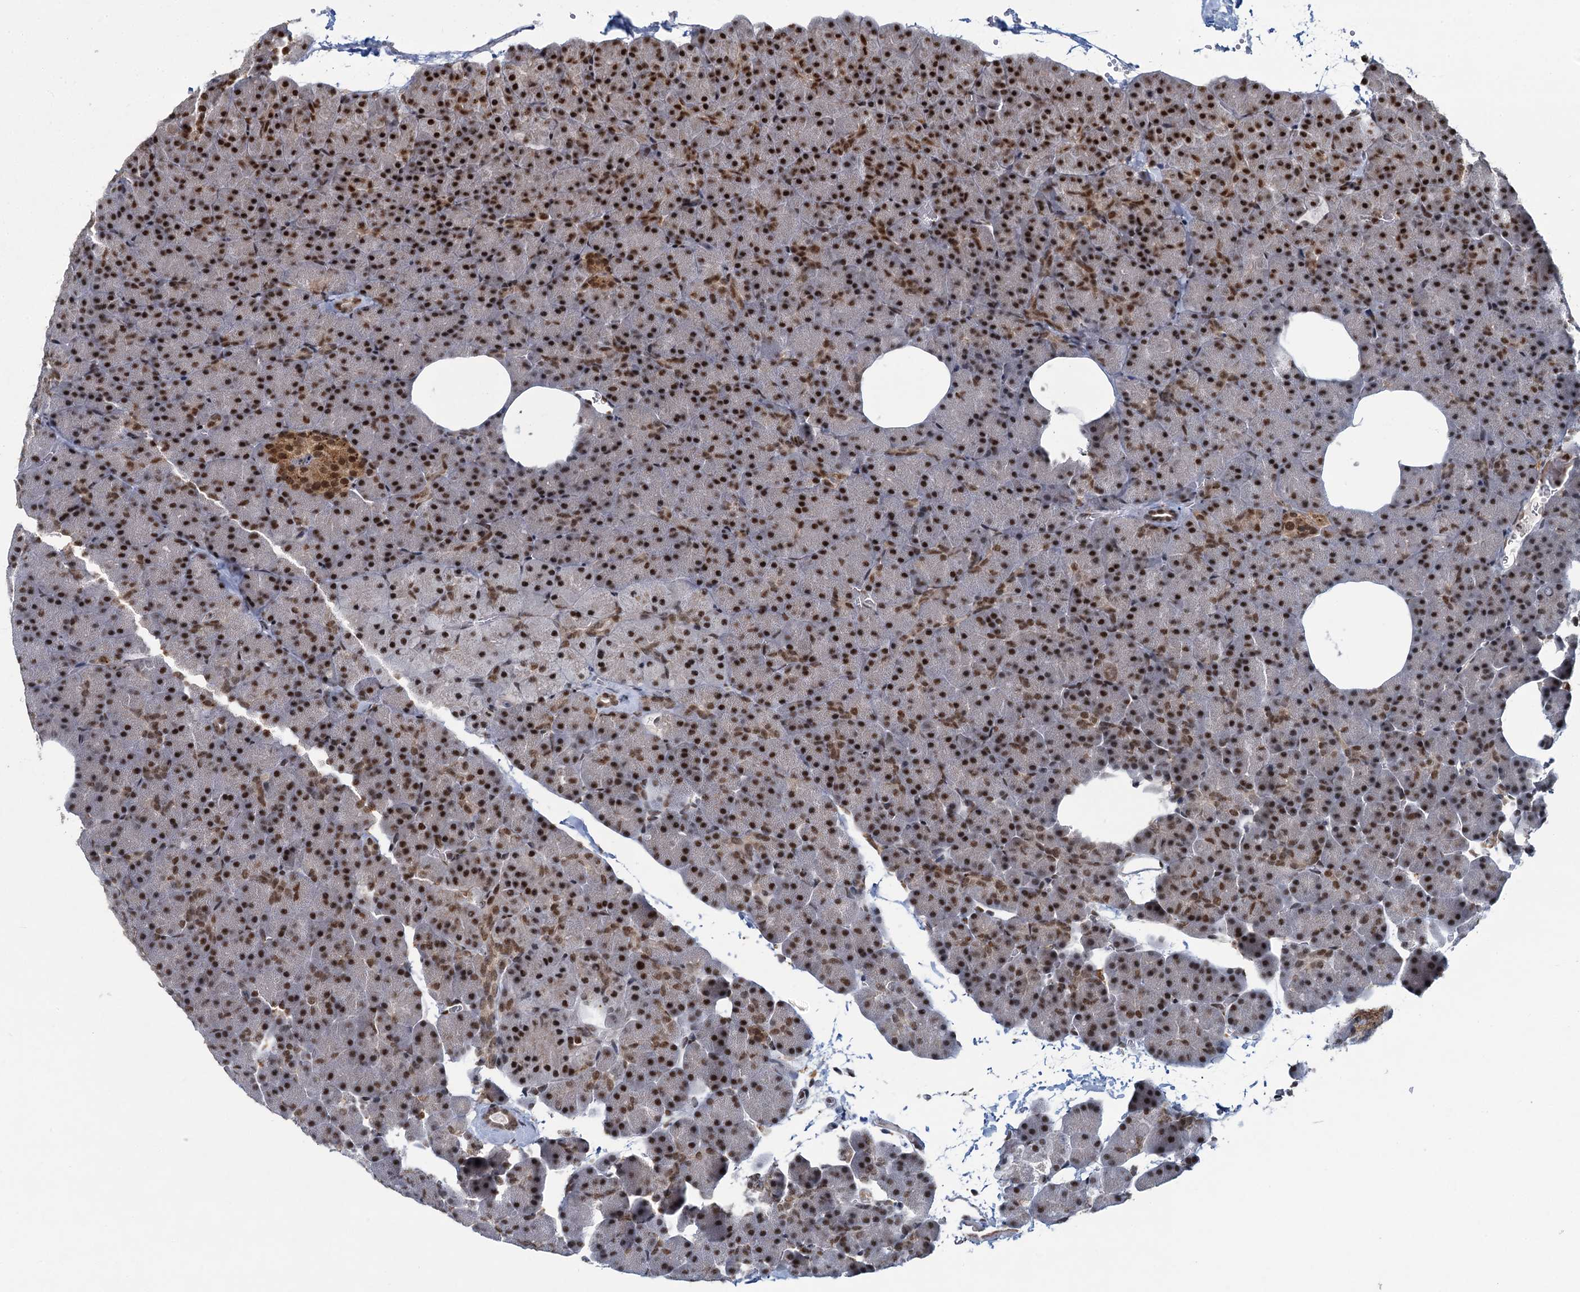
{"staining": {"intensity": "moderate", "quantity": ">75%", "location": "nuclear"}, "tissue": "pancreas", "cell_type": "Exocrine glandular cells", "image_type": "normal", "snomed": [{"axis": "morphology", "description": "Normal tissue, NOS"}, {"axis": "morphology", "description": "Carcinoid, malignant, NOS"}, {"axis": "topography", "description": "Pancreas"}], "caption": "An immunohistochemistry histopathology image of unremarkable tissue is shown. Protein staining in brown labels moderate nuclear positivity in pancreas within exocrine glandular cells. The protein of interest is shown in brown color, while the nuclei are stained blue.", "gene": "PPHLN1", "patient": {"sex": "female", "age": 35}}